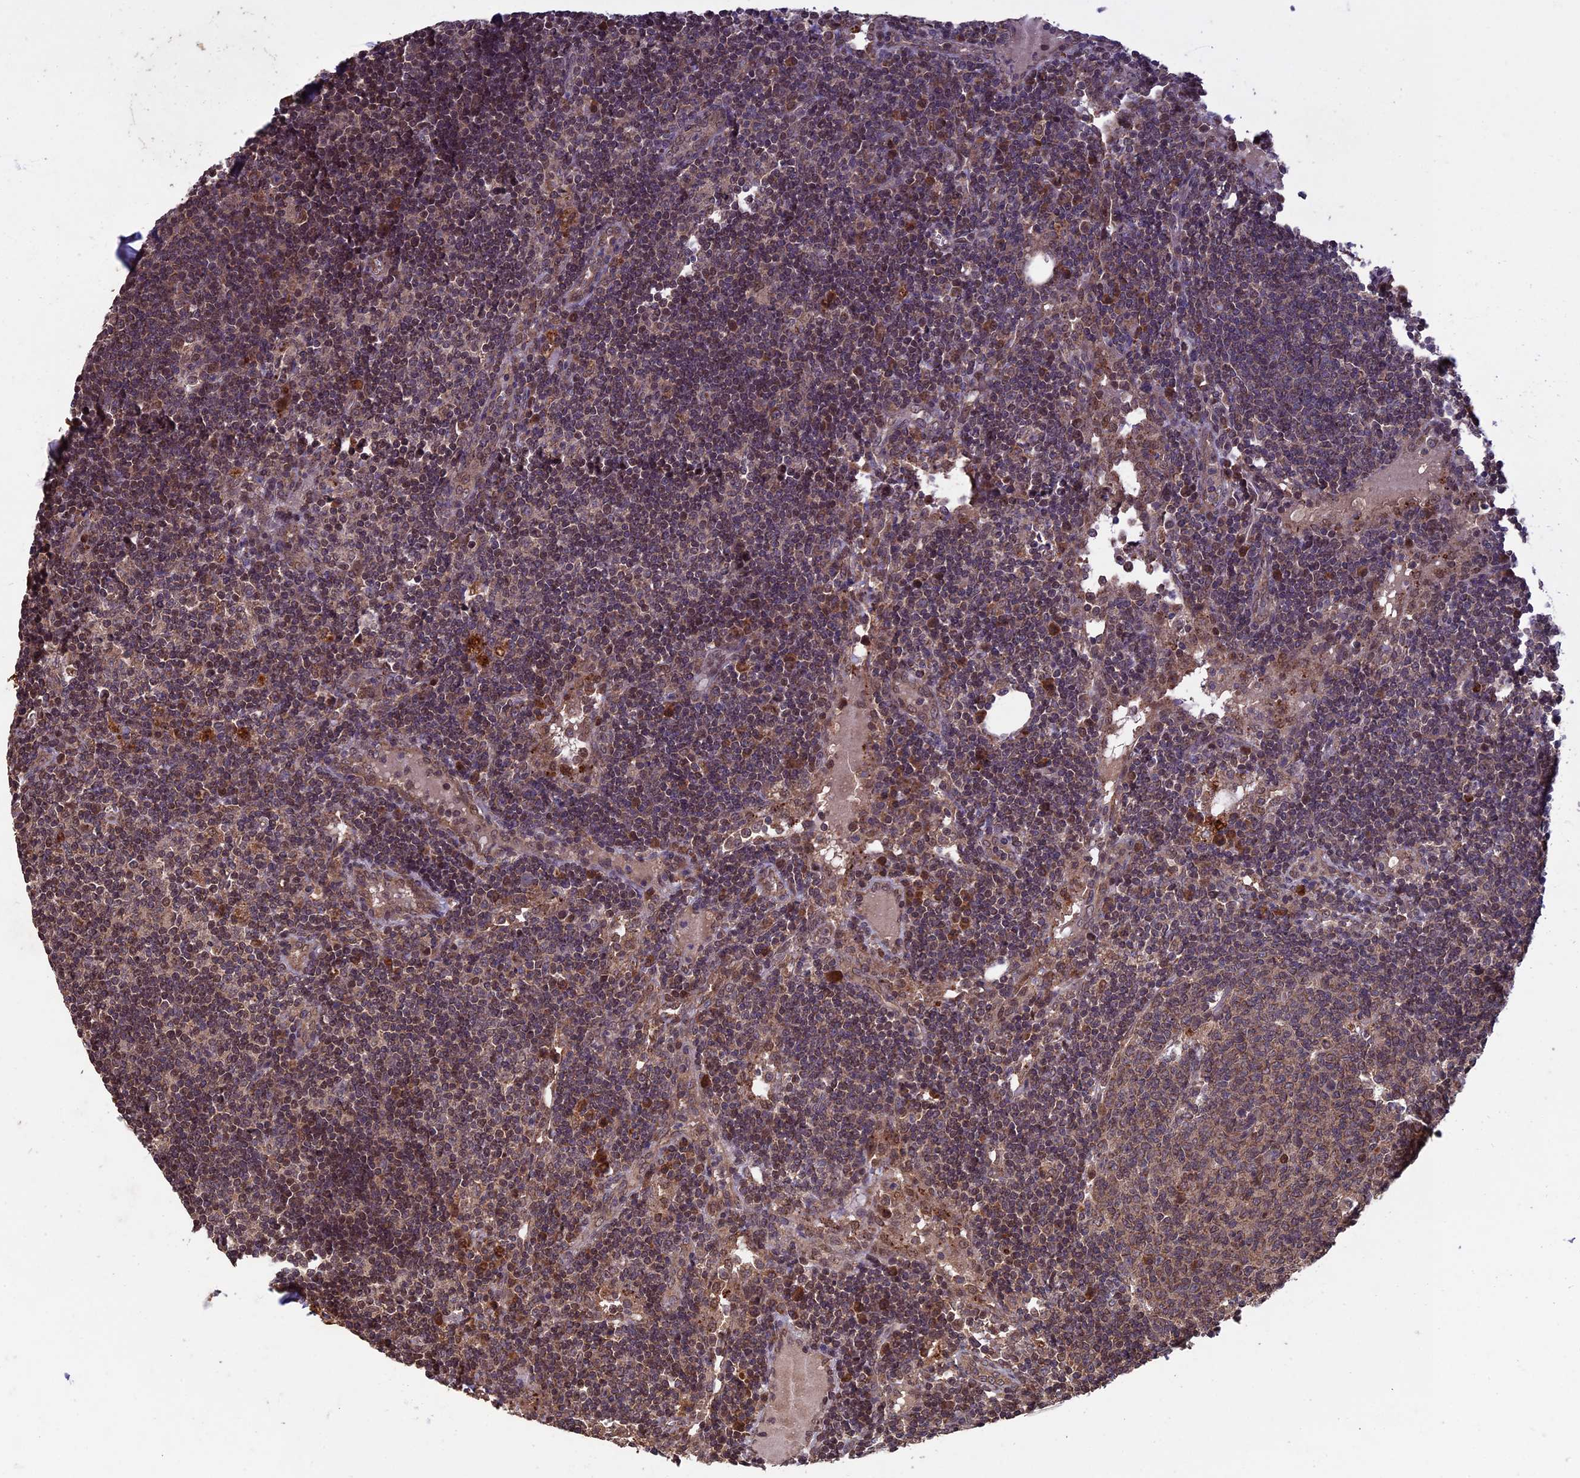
{"staining": {"intensity": "moderate", "quantity": "25%-75%", "location": "cytoplasmic/membranous"}, "tissue": "lymph node", "cell_type": "Germinal center cells", "image_type": "normal", "snomed": [{"axis": "morphology", "description": "Normal tissue, NOS"}, {"axis": "topography", "description": "Lymph node"}], "caption": "A high-resolution photomicrograph shows IHC staining of unremarkable lymph node, which reveals moderate cytoplasmic/membranous positivity in approximately 25%-75% of germinal center cells. The staining was performed using DAB (3,3'-diaminobenzidine) to visualize the protein expression in brown, while the nuclei were stained in blue with hematoxylin (Magnification: 20x).", "gene": "RCCD1", "patient": {"sex": "female", "age": 73}}